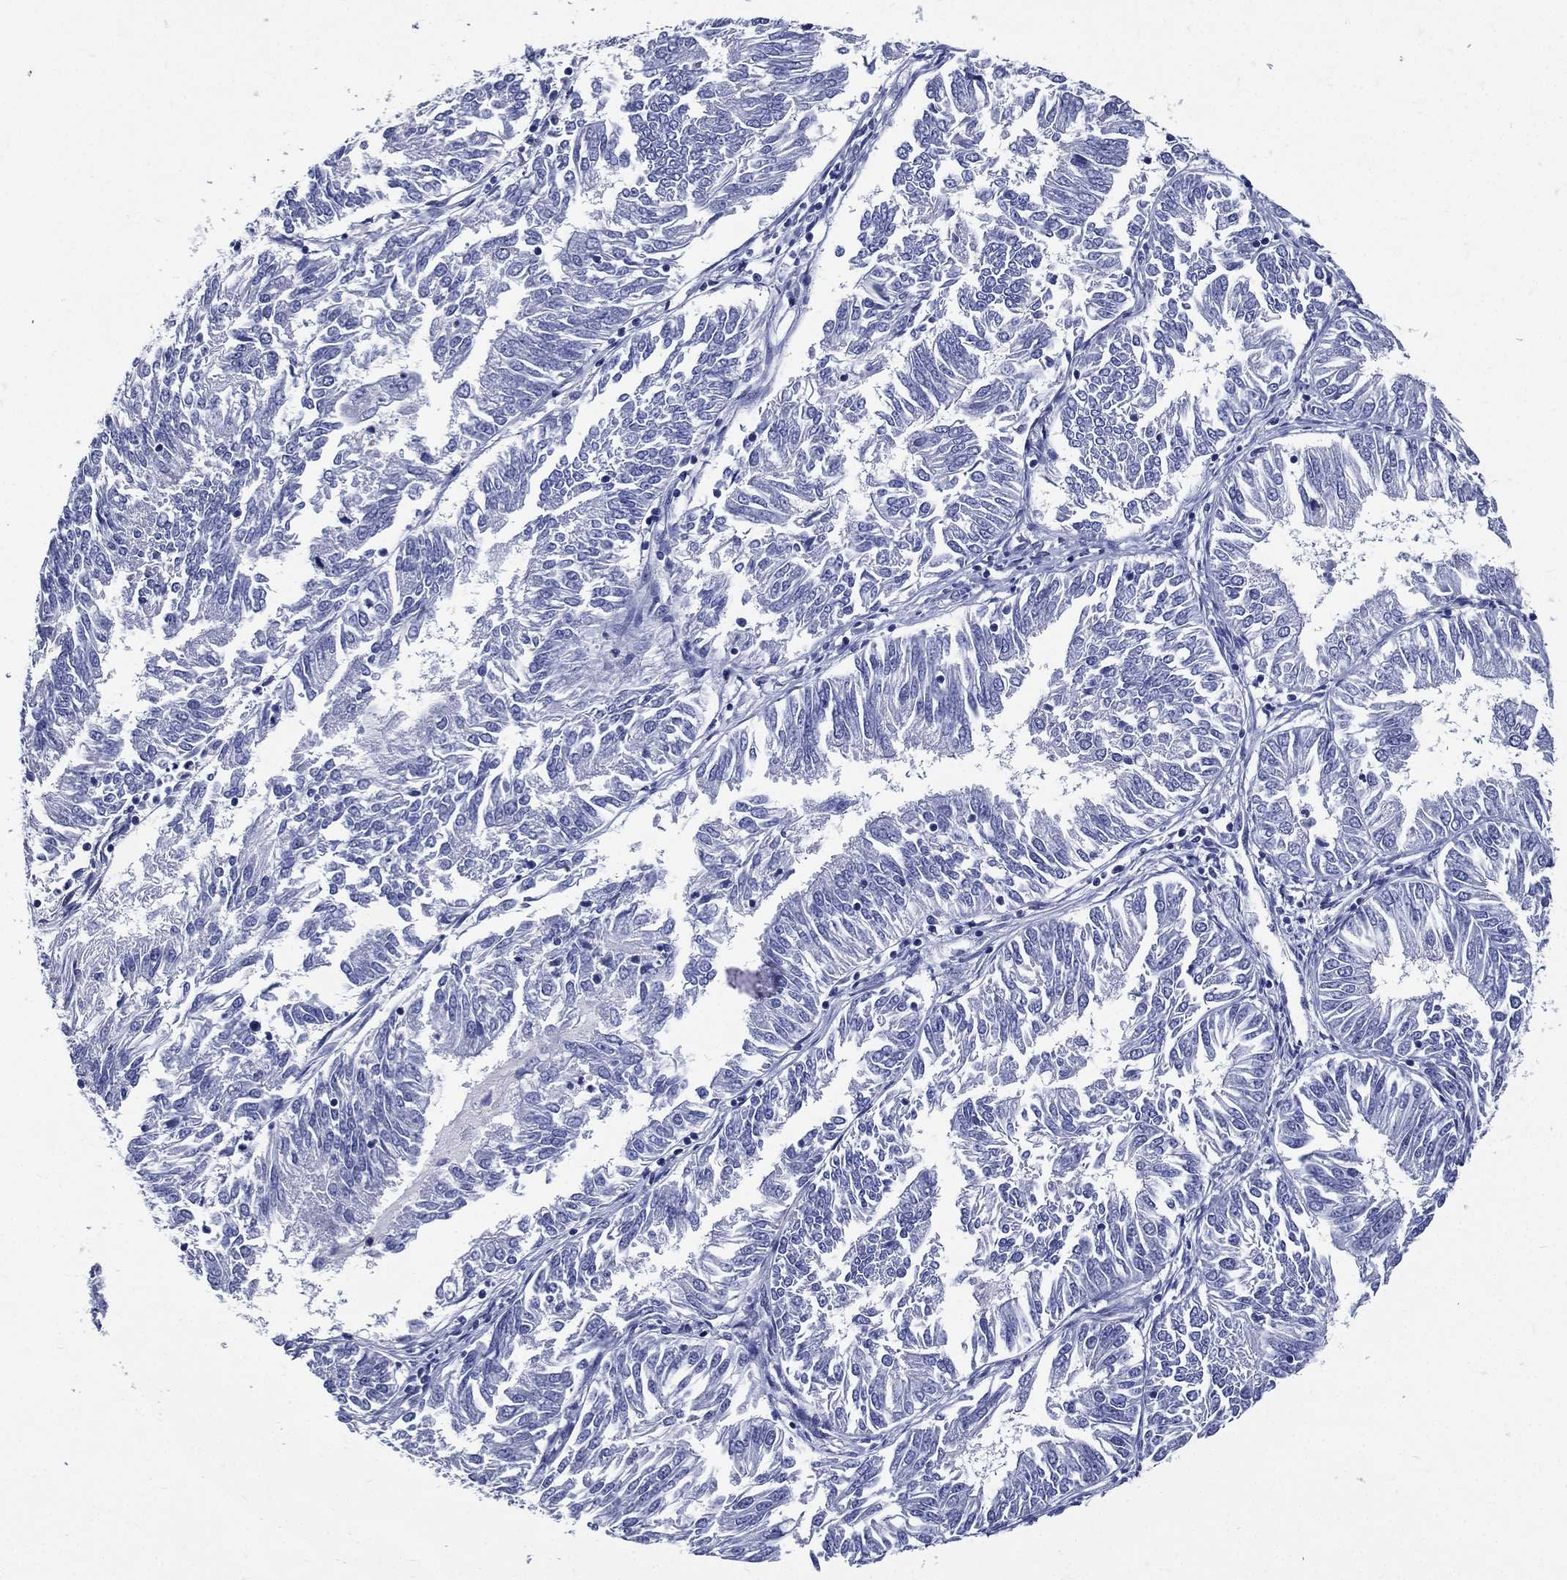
{"staining": {"intensity": "negative", "quantity": "none", "location": "none"}, "tissue": "endometrial cancer", "cell_type": "Tumor cells", "image_type": "cancer", "snomed": [{"axis": "morphology", "description": "Adenocarcinoma, NOS"}, {"axis": "topography", "description": "Endometrium"}], "caption": "Protein analysis of endometrial cancer reveals no significant positivity in tumor cells. The staining is performed using DAB brown chromogen with nuclei counter-stained in using hematoxylin.", "gene": "DPYS", "patient": {"sex": "female", "age": 58}}